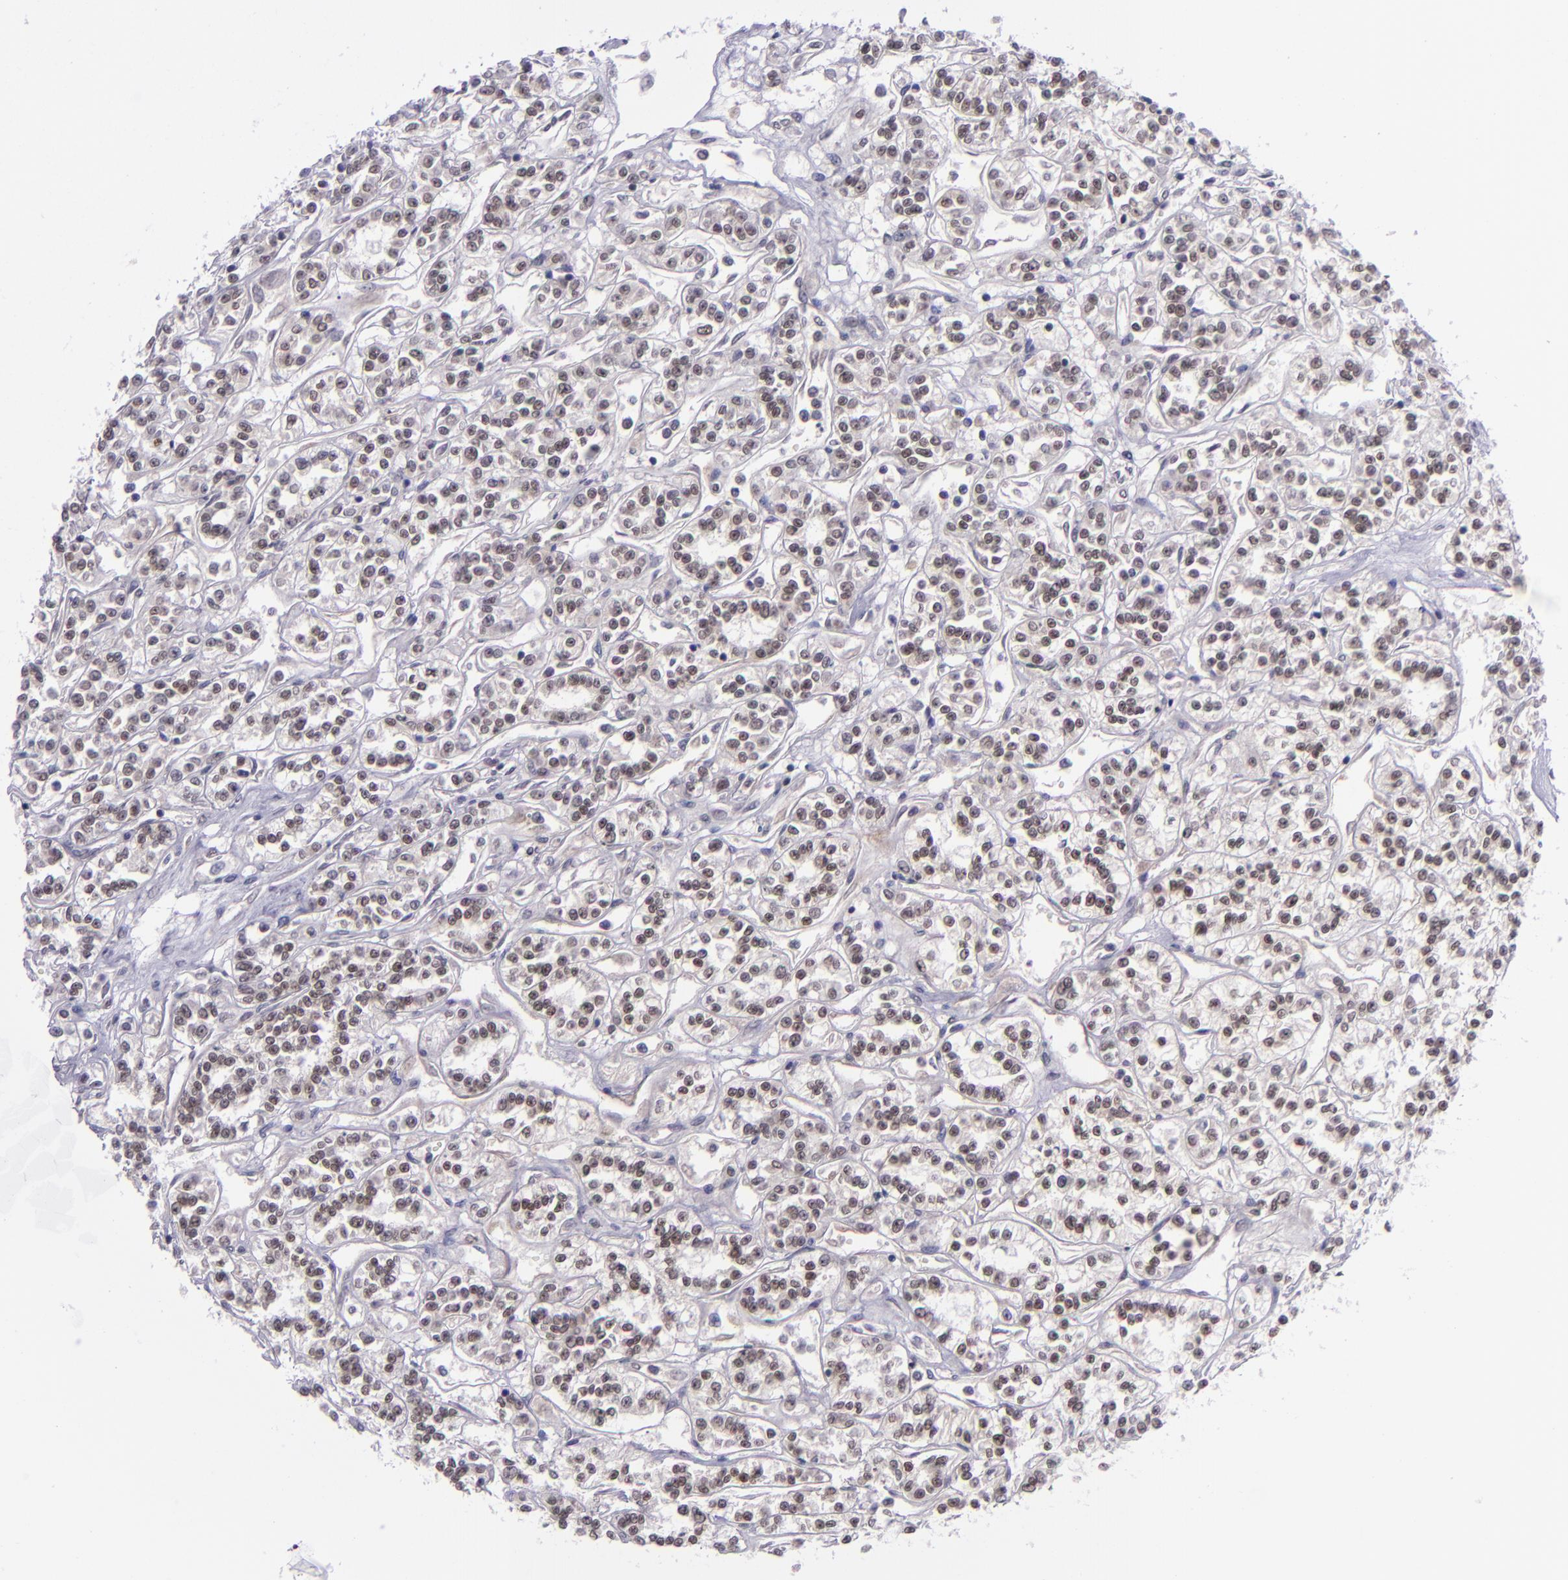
{"staining": {"intensity": "weak", "quantity": ">75%", "location": "nuclear"}, "tissue": "renal cancer", "cell_type": "Tumor cells", "image_type": "cancer", "snomed": [{"axis": "morphology", "description": "Adenocarcinoma, NOS"}, {"axis": "topography", "description": "Kidney"}], "caption": "Adenocarcinoma (renal) tissue reveals weak nuclear staining in approximately >75% of tumor cells The protein is stained brown, and the nuclei are stained in blue (DAB IHC with brightfield microscopy, high magnification).", "gene": "BAG1", "patient": {"sex": "female", "age": 76}}